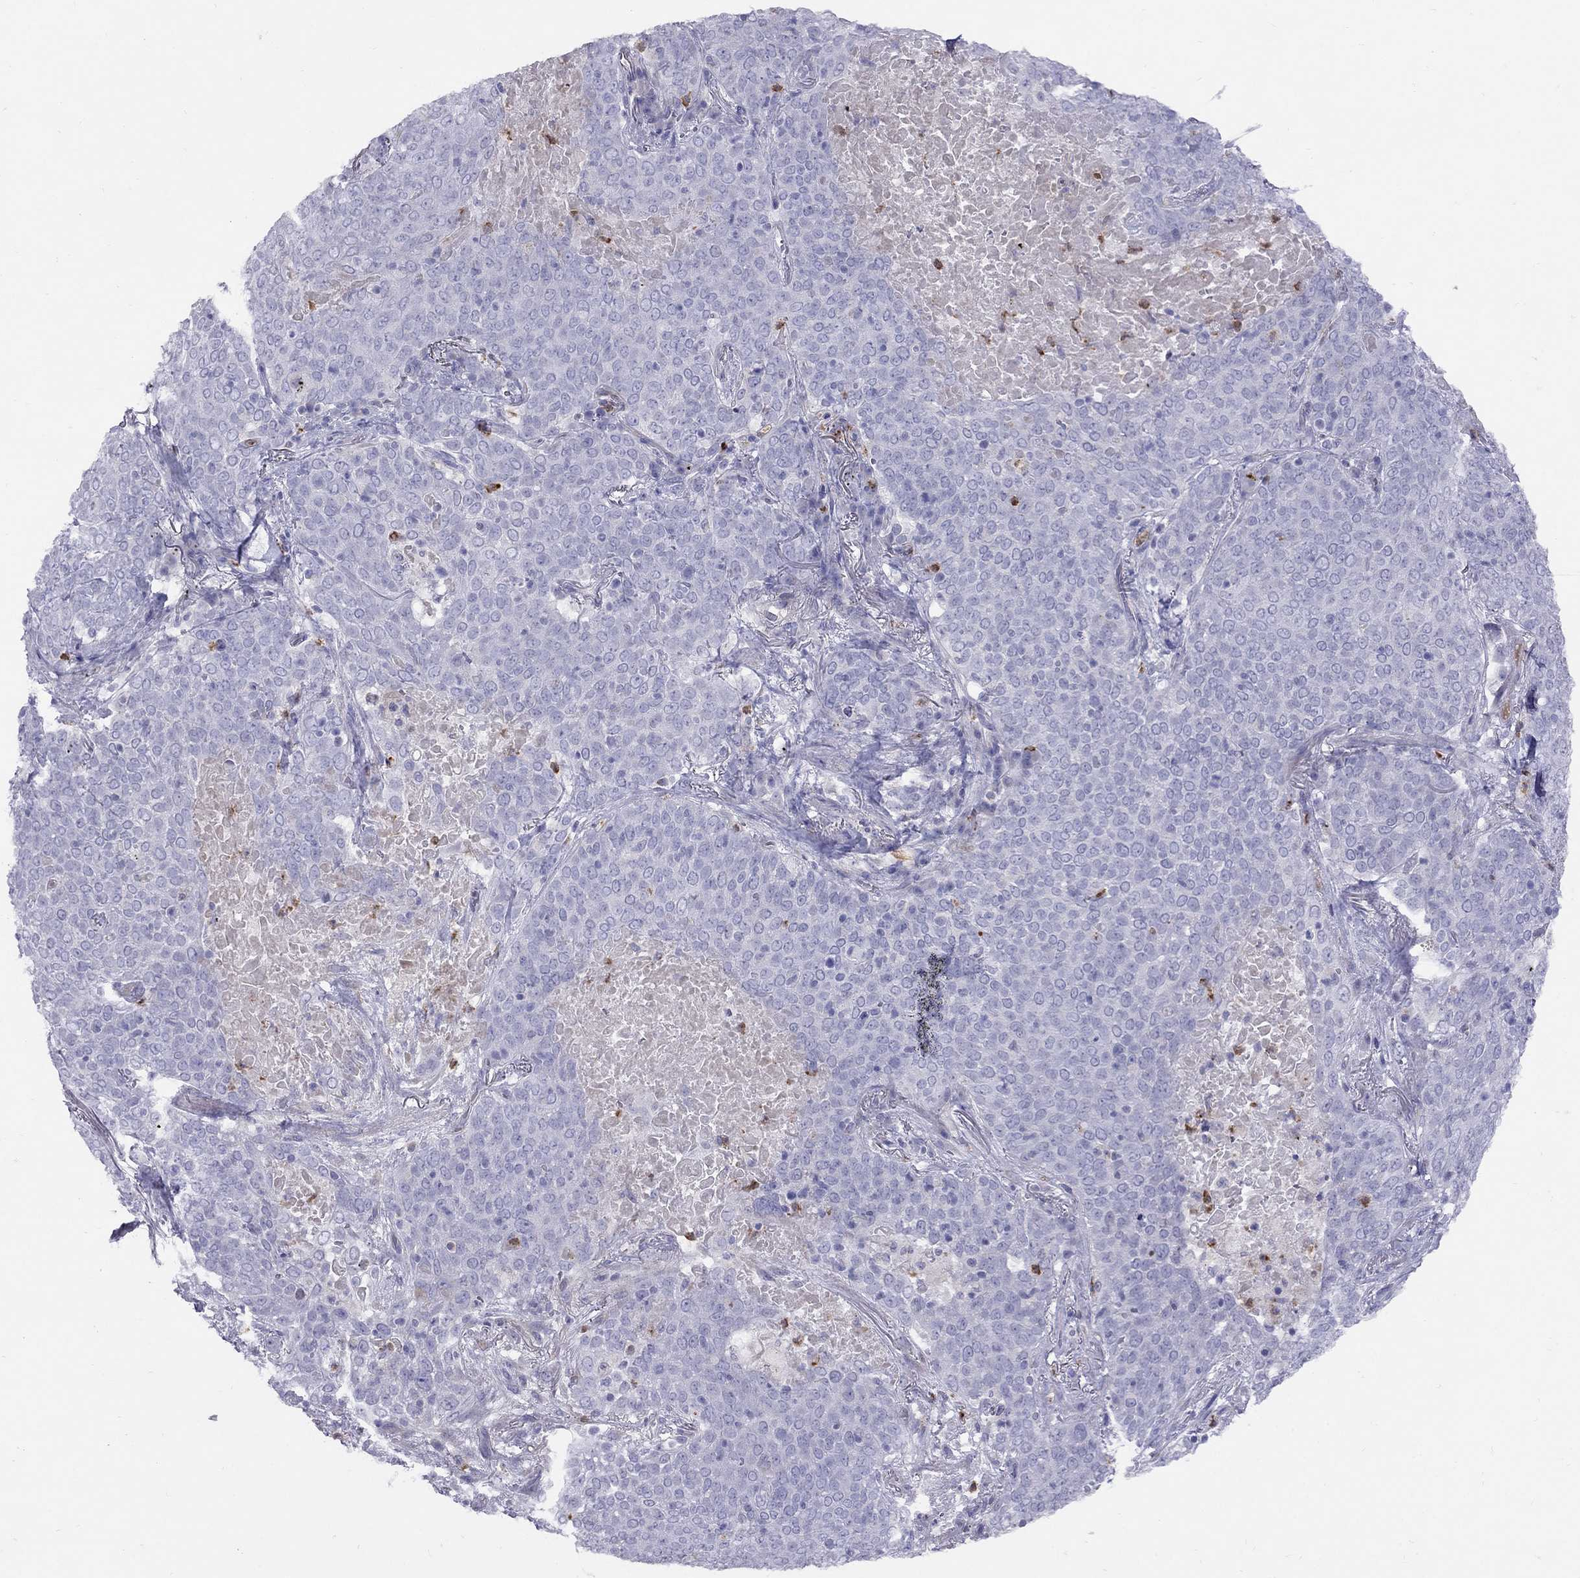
{"staining": {"intensity": "negative", "quantity": "none", "location": "none"}, "tissue": "lung cancer", "cell_type": "Tumor cells", "image_type": "cancer", "snomed": [{"axis": "morphology", "description": "Squamous cell carcinoma, NOS"}, {"axis": "topography", "description": "Lung"}], "caption": "Protein analysis of lung cancer exhibits no significant staining in tumor cells. (DAB immunohistochemistry (IHC), high magnification).", "gene": "SPINT4", "patient": {"sex": "male", "age": 82}}